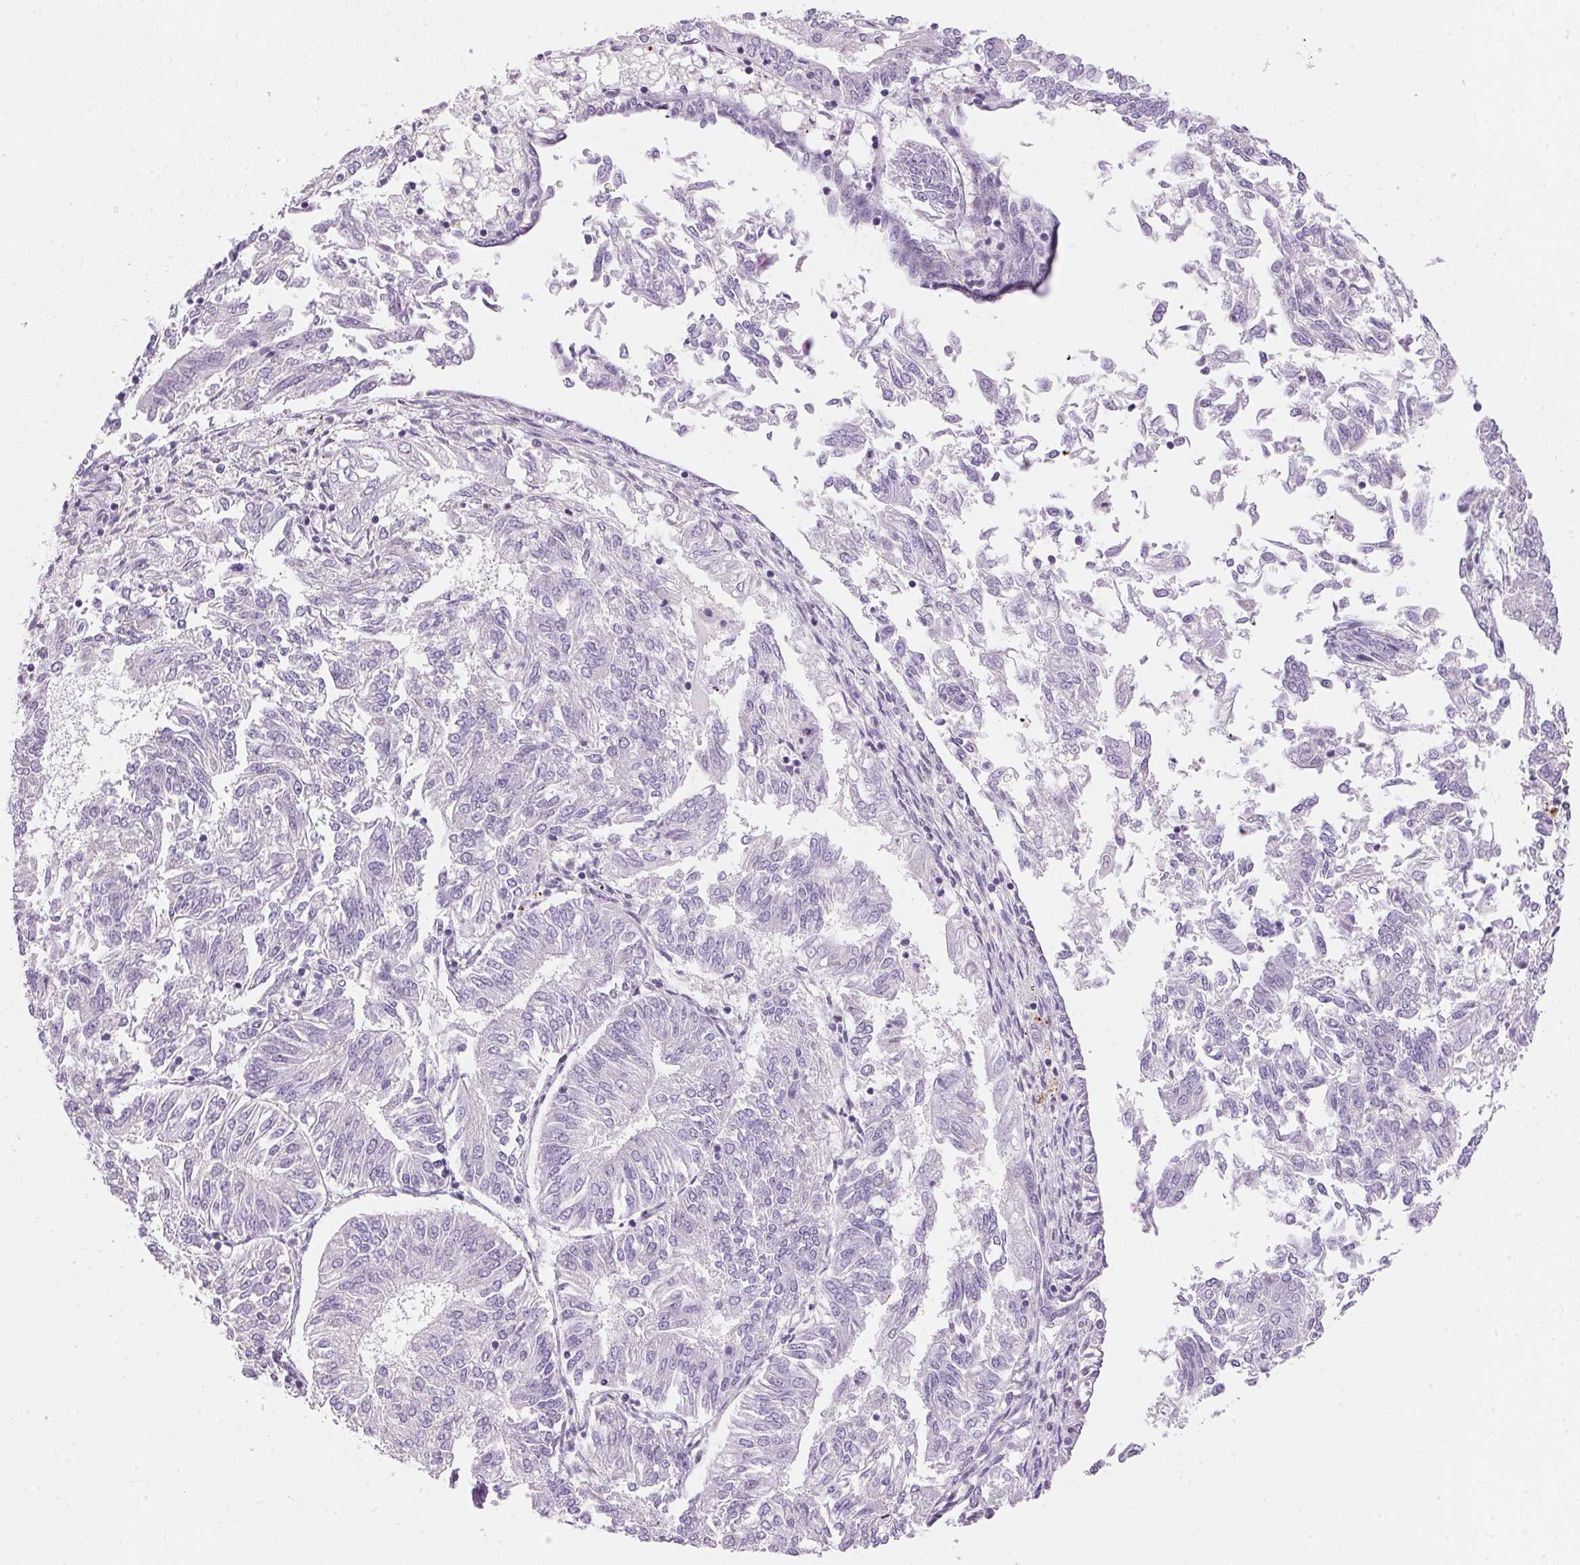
{"staining": {"intensity": "negative", "quantity": "none", "location": "none"}, "tissue": "endometrial cancer", "cell_type": "Tumor cells", "image_type": "cancer", "snomed": [{"axis": "morphology", "description": "Adenocarcinoma, NOS"}, {"axis": "topography", "description": "Endometrium"}], "caption": "Endometrial cancer stained for a protein using immunohistochemistry reveals no positivity tumor cells.", "gene": "SMTN", "patient": {"sex": "female", "age": 58}}